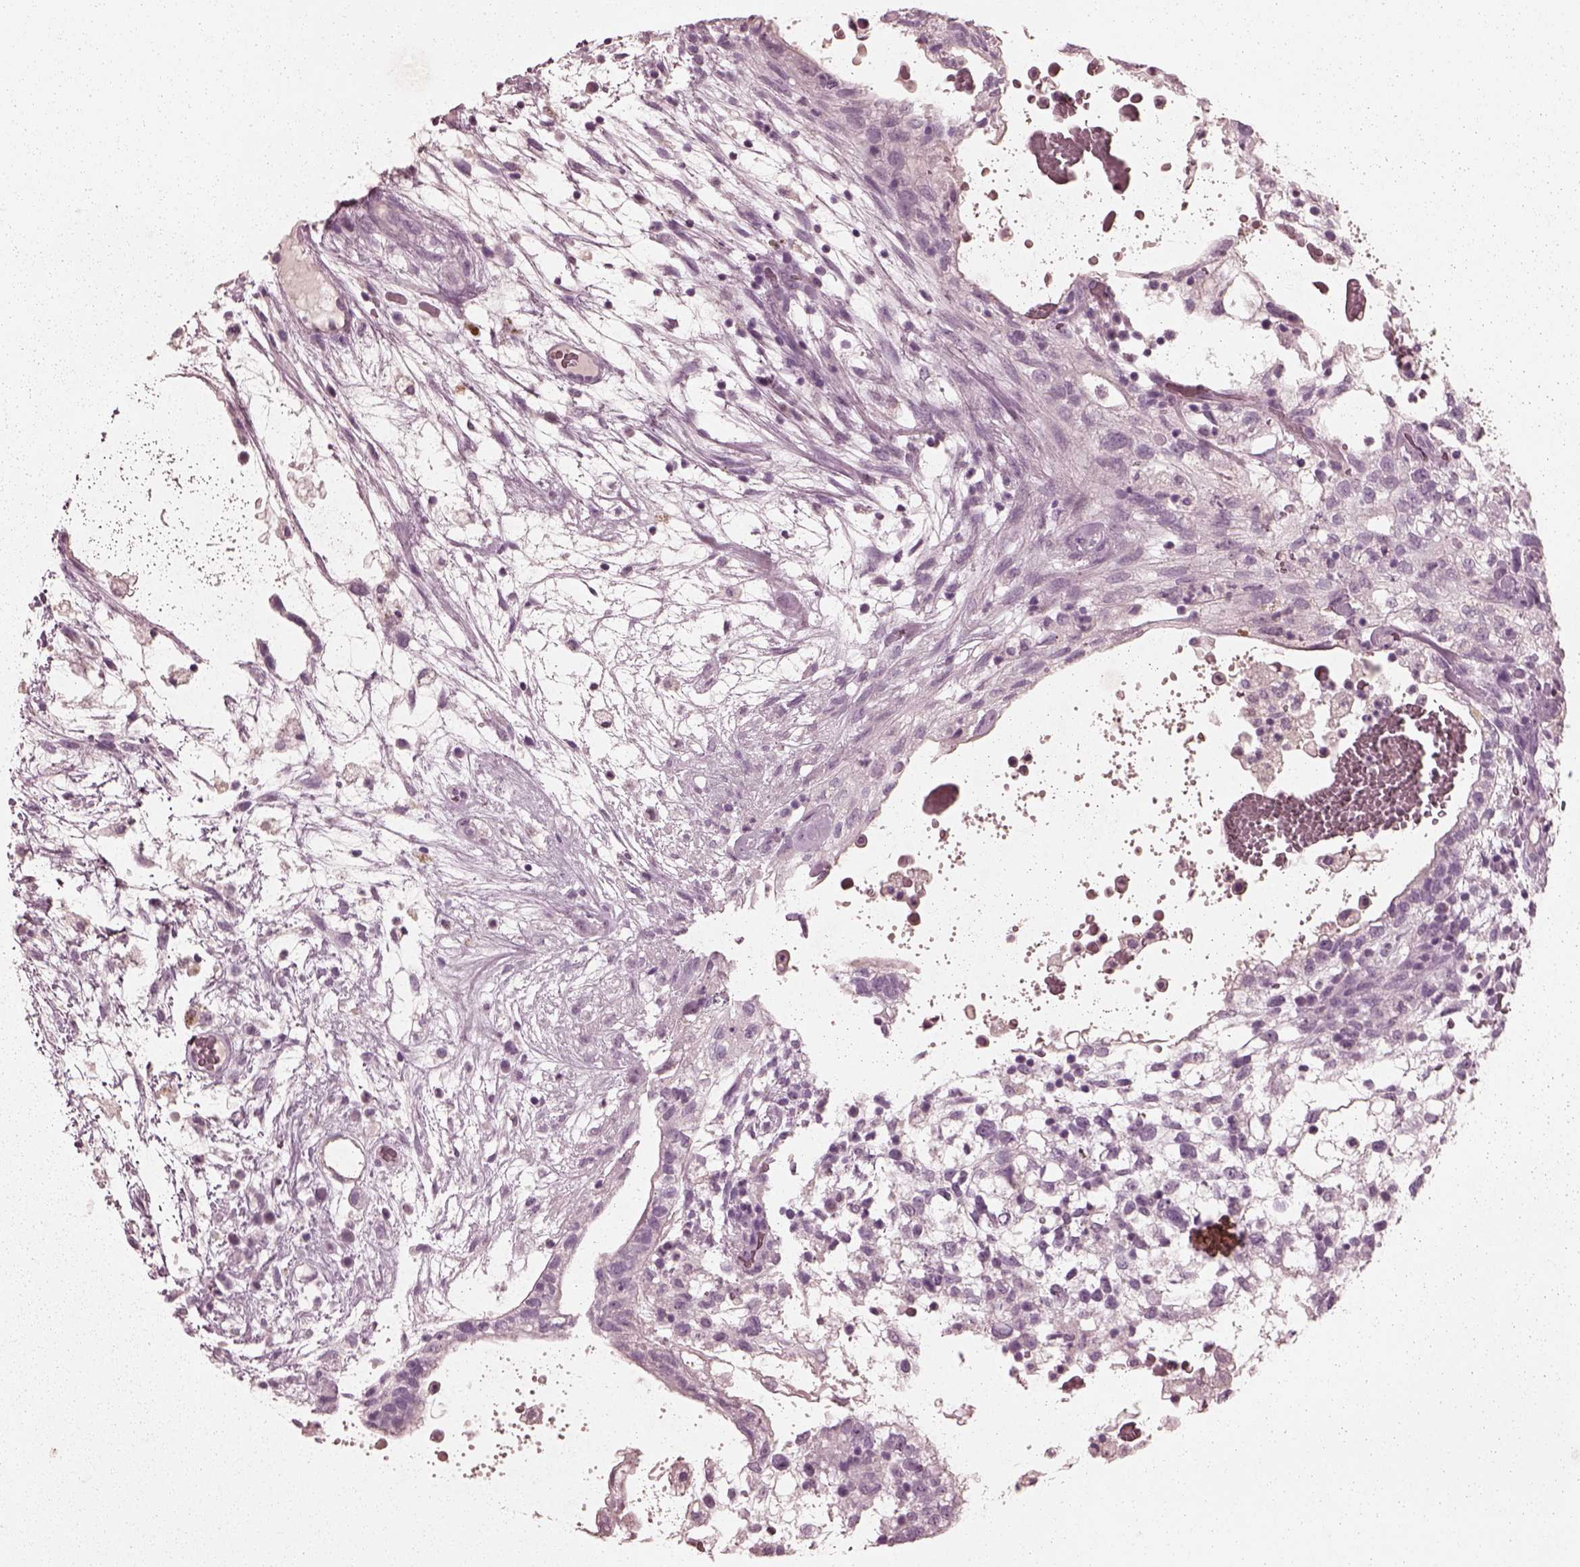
{"staining": {"intensity": "negative", "quantity": "none", "location": "none"}, "tissue": "testis cancer", "cell_type": "Tumor cells", "image_type": "cancer", "snomed": [{"axis": "morphology", "description": "Normal tissue, NOS"}, {"axis": "morphology", "description": "Carcinoma, Embryonal, NOS"}, {"axis": "topography", "description": "Testis"}], "caption": "A photomicrograph of testis cancer (embryonal carcinoma) stained for a protein displays no brown staining in tumor cells.", "gene": "CGA", "patient": {"sex": "male", "age": 32}}